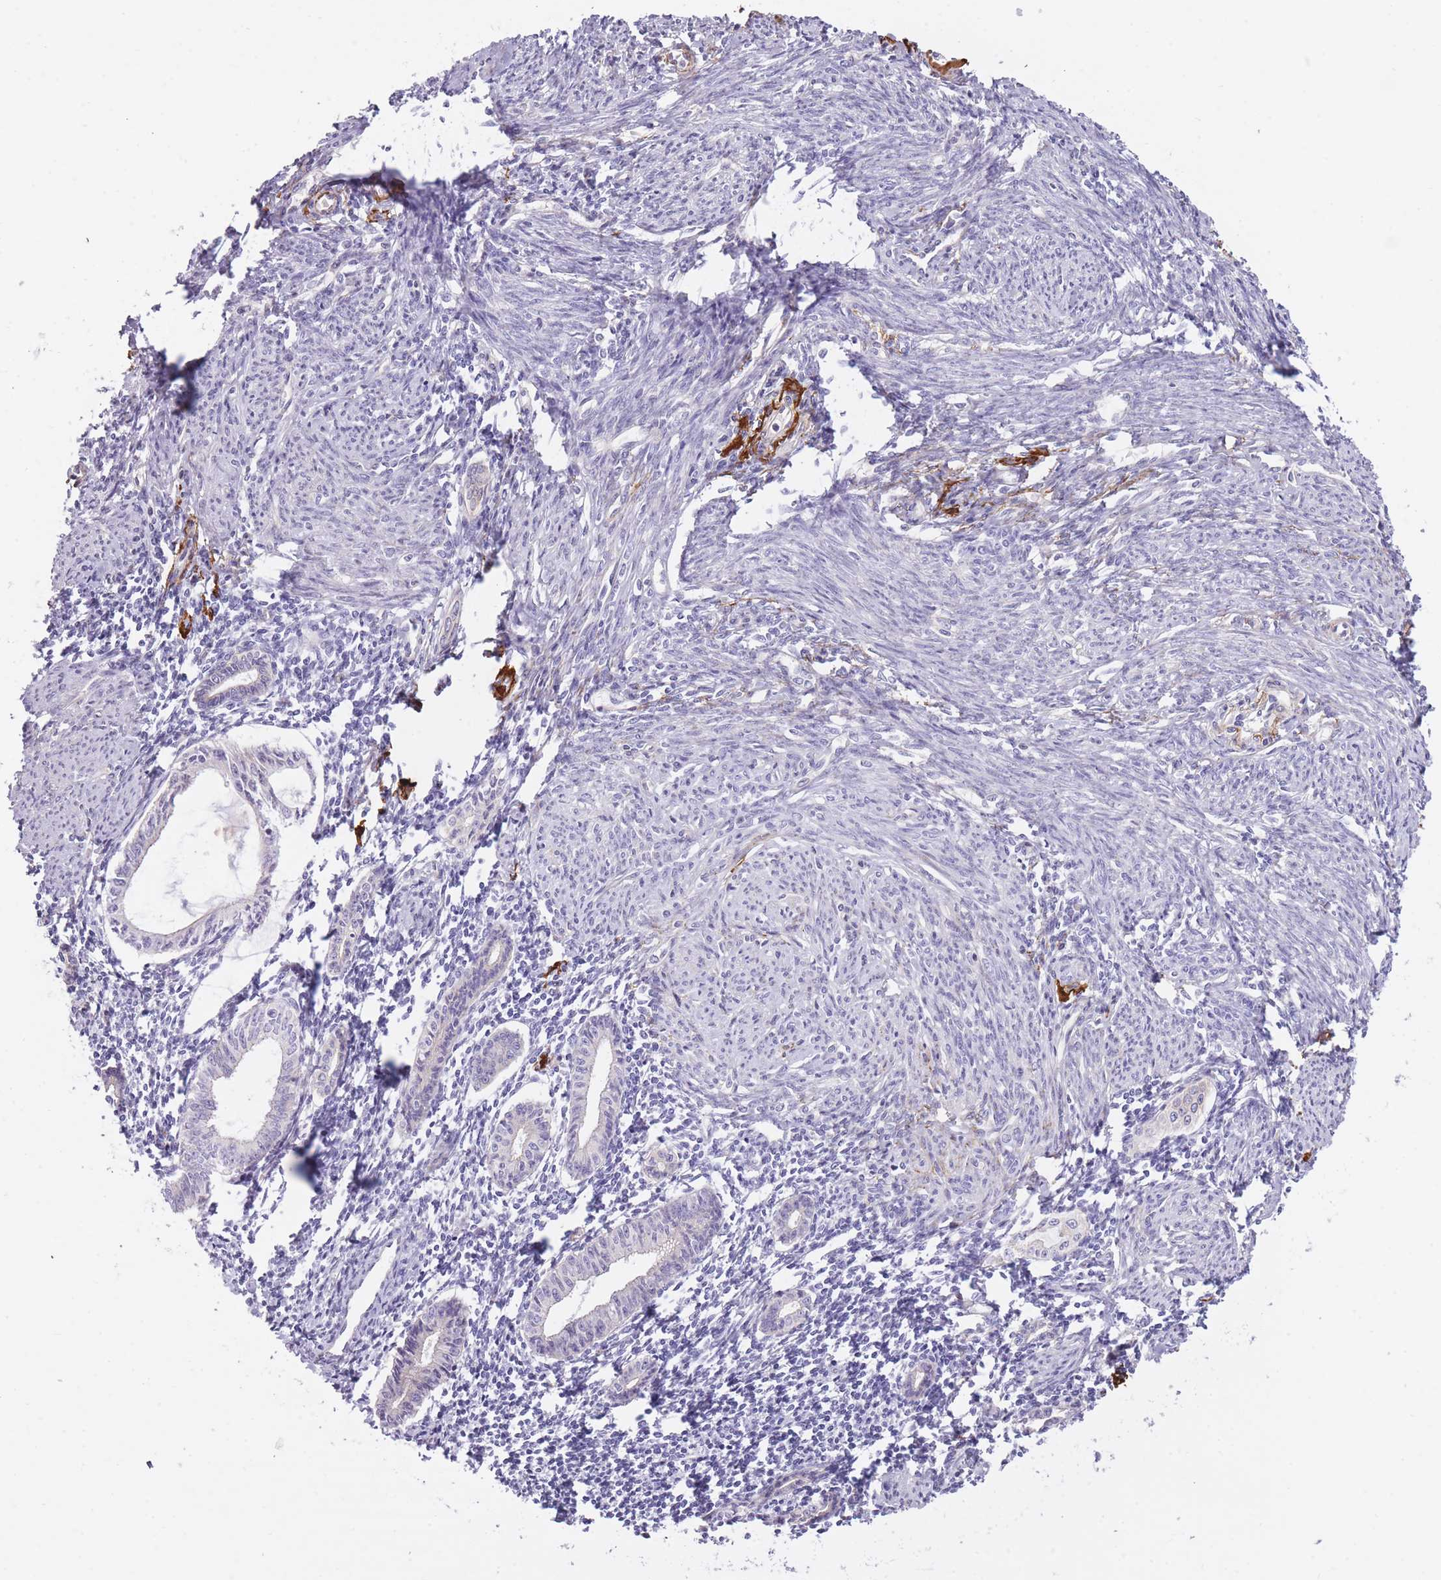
{"staining": {"intensity": "negative", "quantity": "none", "location": "none"}, "tissue": "endometrium", "cell_type": "Cells in endometrial stroma", "image_type": "normal", "snomed": [{"axis": "morphology", "description": "Normal tissue, NOS"}, {"axis": "topography", "description": "Endometrium"}], "caption": "DAB immunohistochemical staining of normal endometrium shows no significant staining in cells in endometrial stroma. (IHC, brightfield microscopy, high magnification).", "gene": "REV1", "patient": {"sex": "female", "age": 63}}